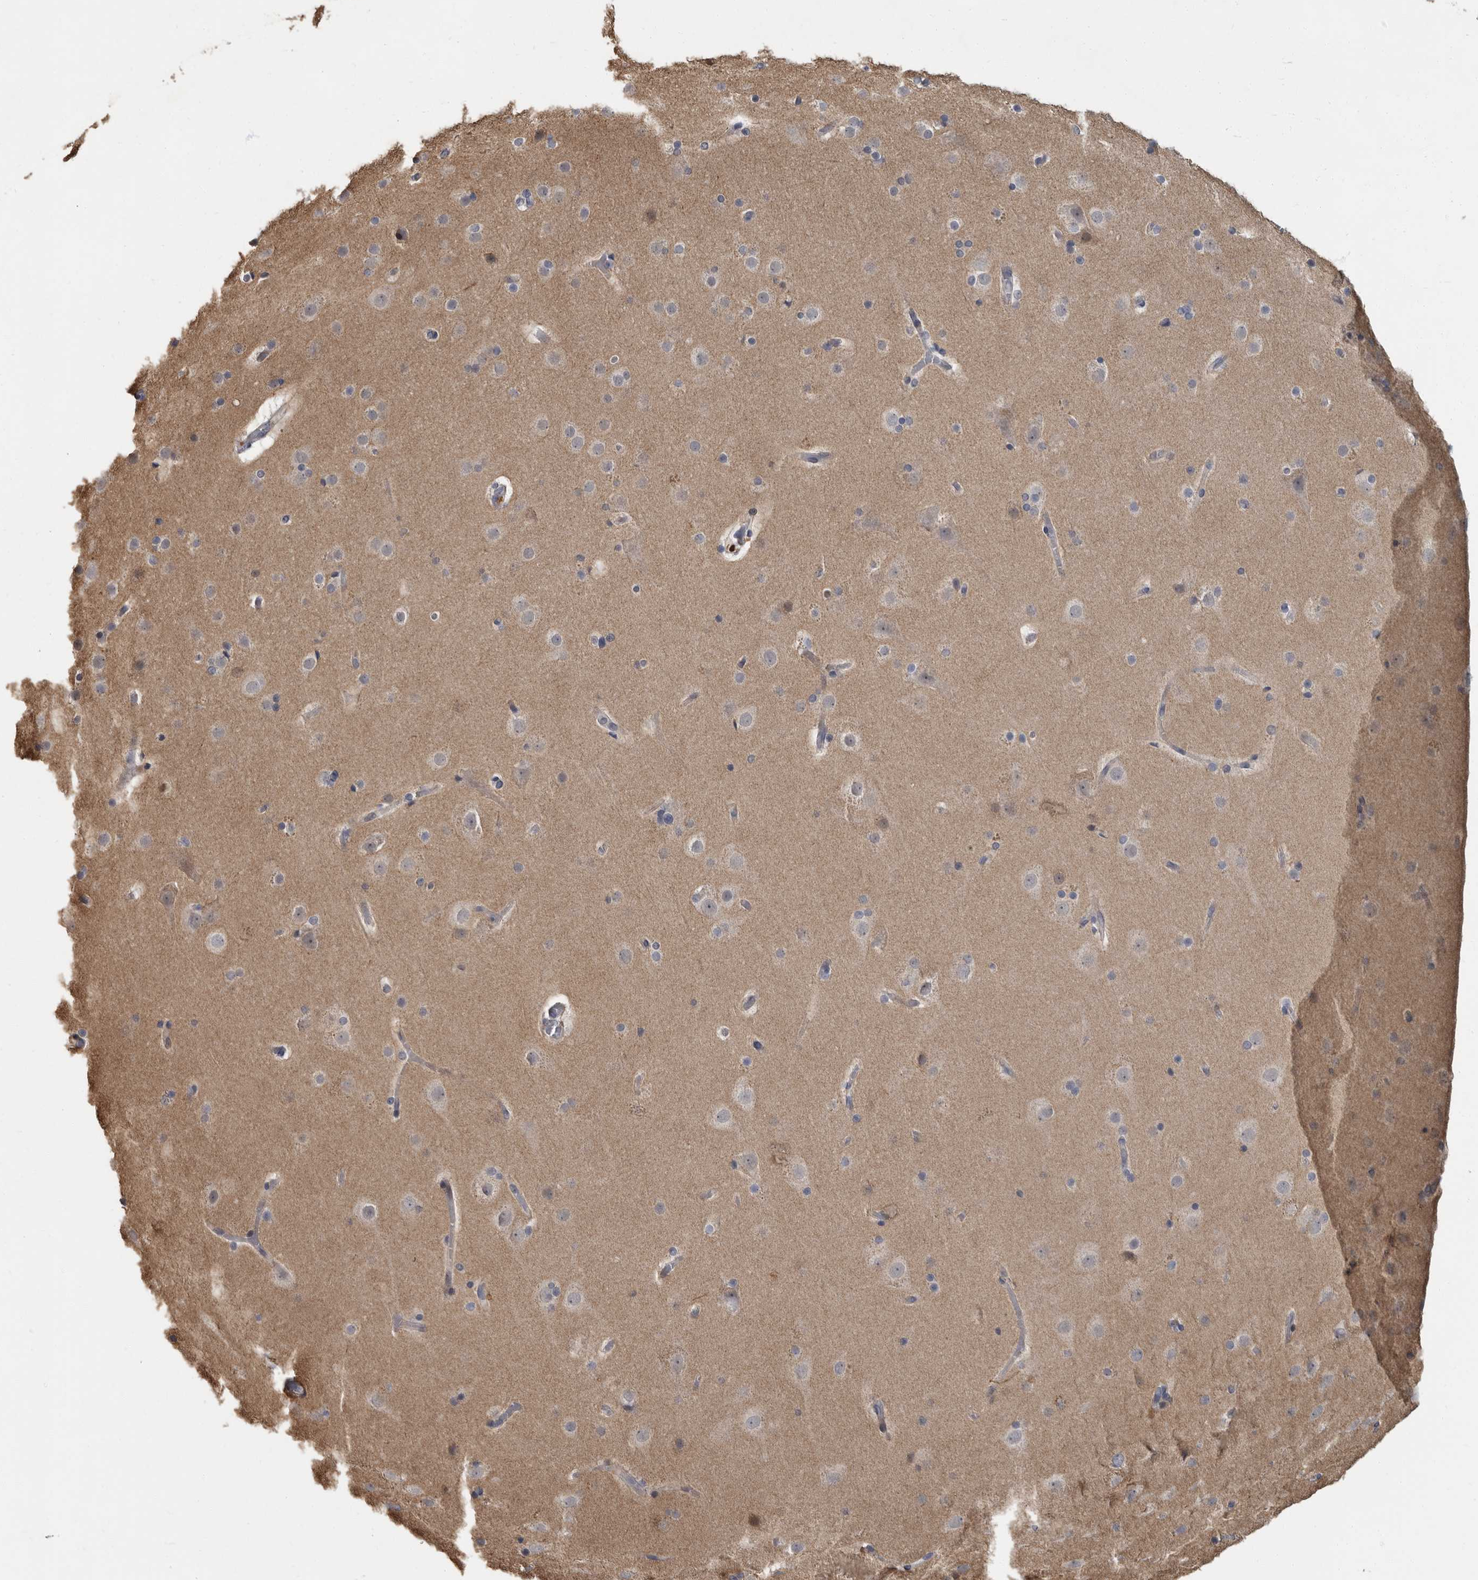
{"staining": {"intensity": "negative", "quantity": "none", "location": "none"}, "tissue": "cerebral cortex", "cell_type": "Endothelial cells", "image_type": "normal", "snomed": [{"axis": "morphology", "description": "Normal tissue, NOS"}, {"axis": "topography", "description": "Cerebral cortex"}], "caption": "This image is of benign cerebral cortex stained with immunohistochemistry (IHC) to label a protein in brown with the nuclei are counter-stained blue. There is no positivity in endothelial cells.", "gene": "PDE7A", "patient": {"sex": "male", "age": 57}}